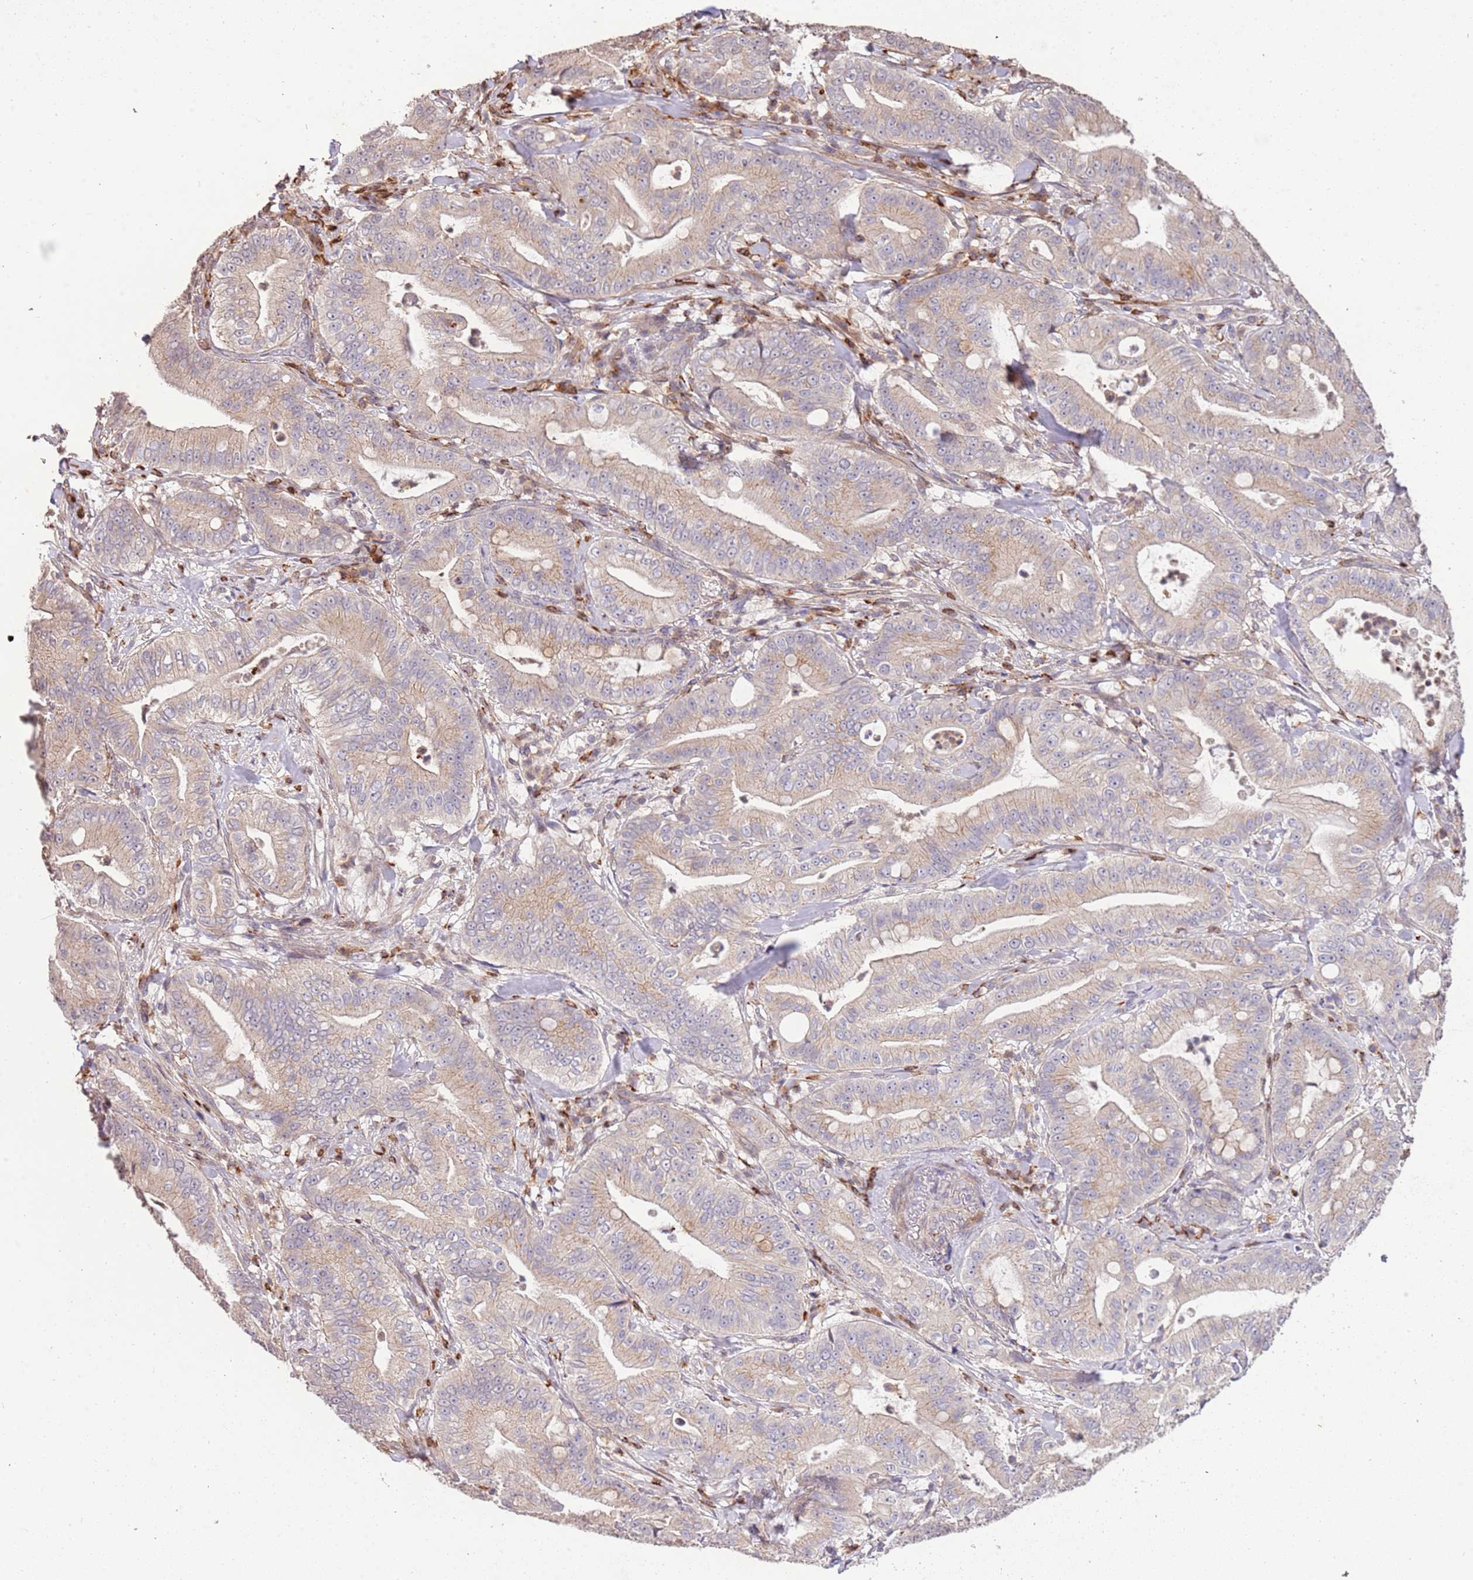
{"staining": {"intensity": "weak", "quantity": "25%-75%", "location": "cytoplasmic/membranous"}, "tissue": "pancreatic cancer", "cell_type": "Tumor cells", "image_type": "cancer", "snomed": [{"axis": "morphology", "description": "Adenocarcinoma, NOS"}, {"axis": "topography", "description": "Pancreas"}], "caption": "Weak cytoplasmic/membranous protein staining is appreciated in approximately 25%-75% of tumor cells in pancreatic cancer (adenocarcinoma). (Stains: DAB (3,3'-diaminobenzidine) in brown, nuclei in blue, Microscopy: brightfield microscopy at high magnification).", "gene": "SLC16A4", "patient": {"sex": "male", "age": 71}}